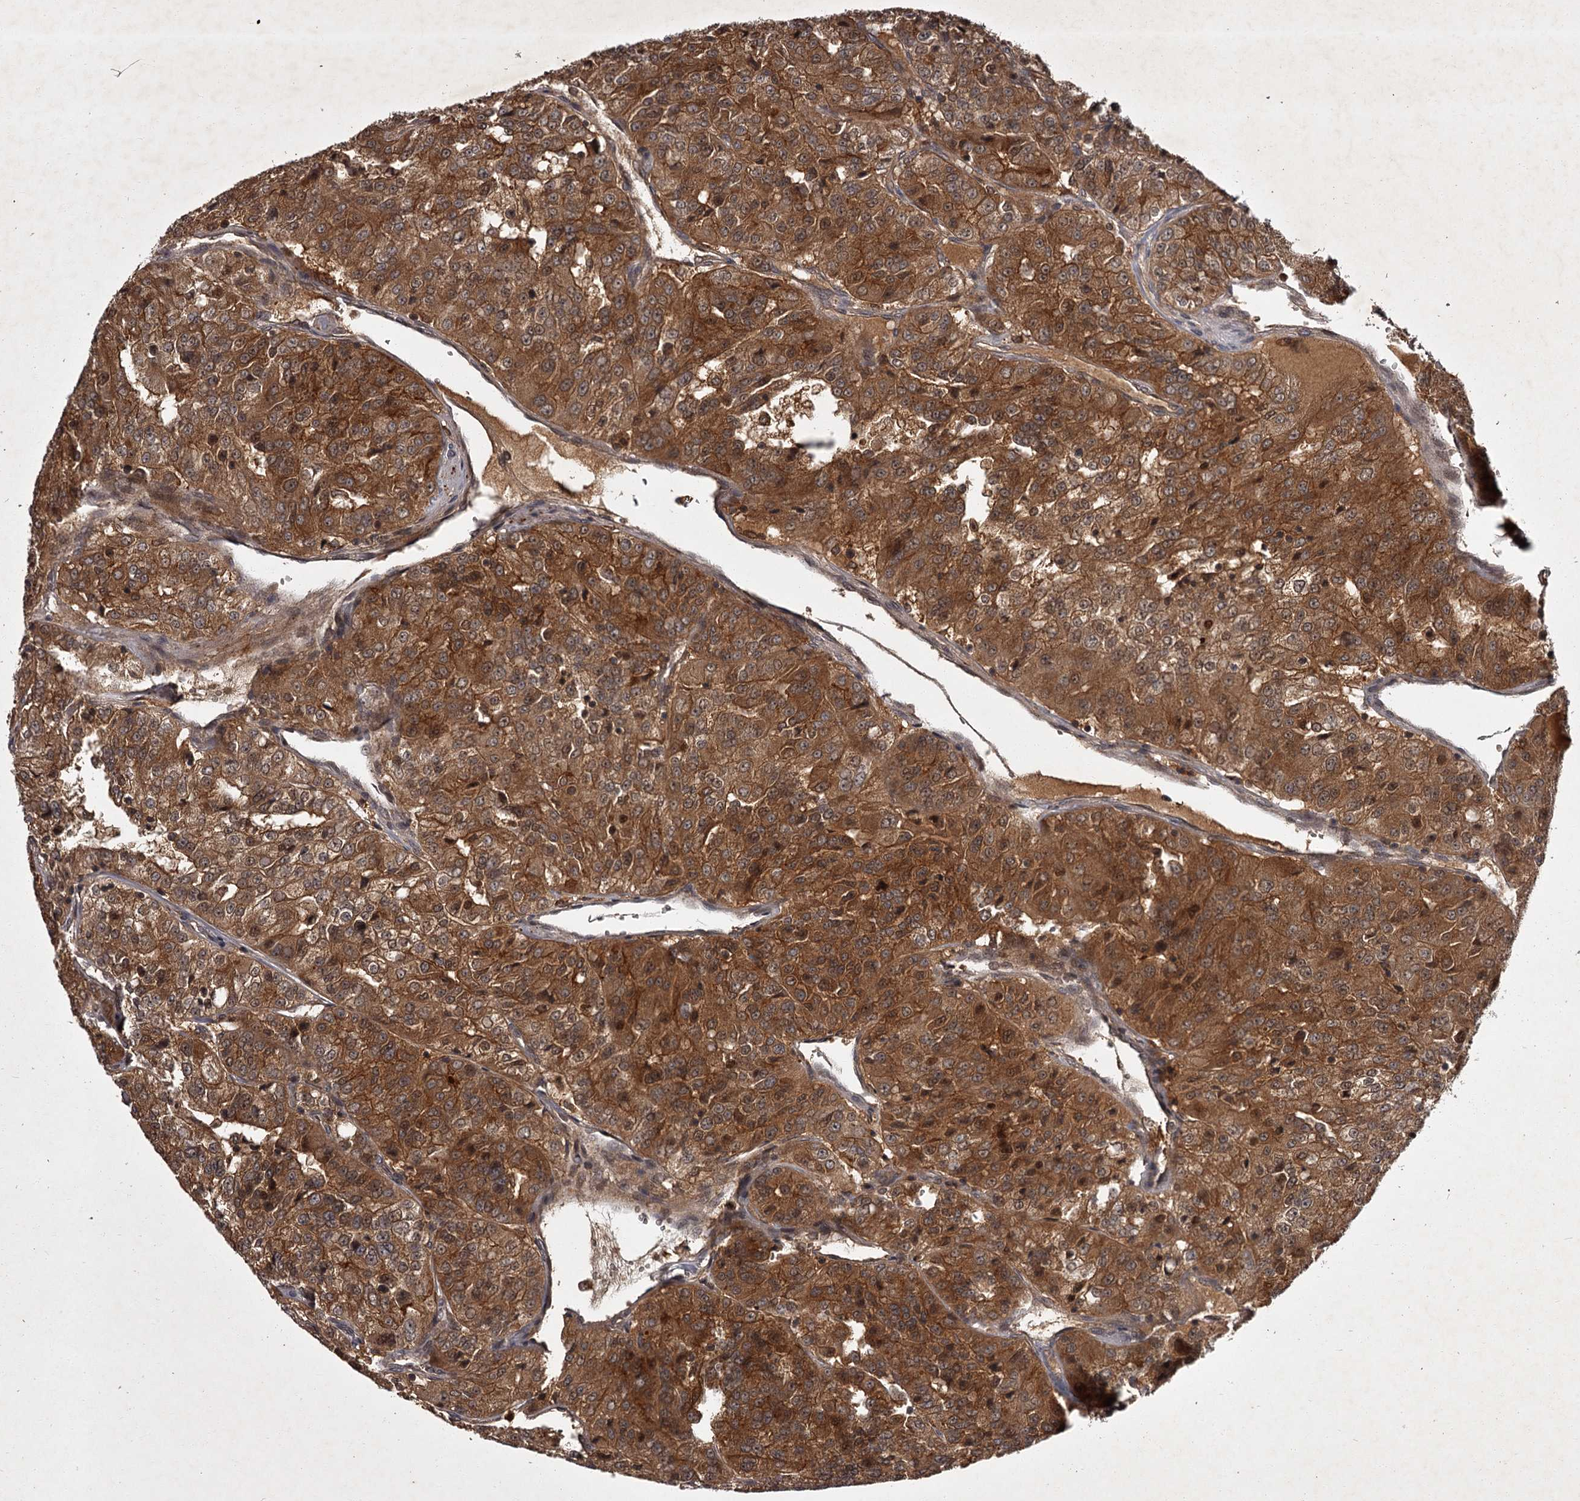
{"staining": {"intensity": "strong", "quantity": ">75%", "location": "cytoplasmic/membranous"}, "tissue": "renal cancer", "cell_type": "Tumor cells", "image_type": "cancer", "snomed": [{"axis": "morphology", "description": "Adenocarcinoma, NOS"}, {"axis": "topography", "description": "Kidney"}], "caption": "Protein staining demonstrates strong cytoplasmic/membranous staining in about >75% of tumor cells in renal adenocarcinoma.", "gene": "TBC1D23", "patient": {"sex": "female", "age": 63}}